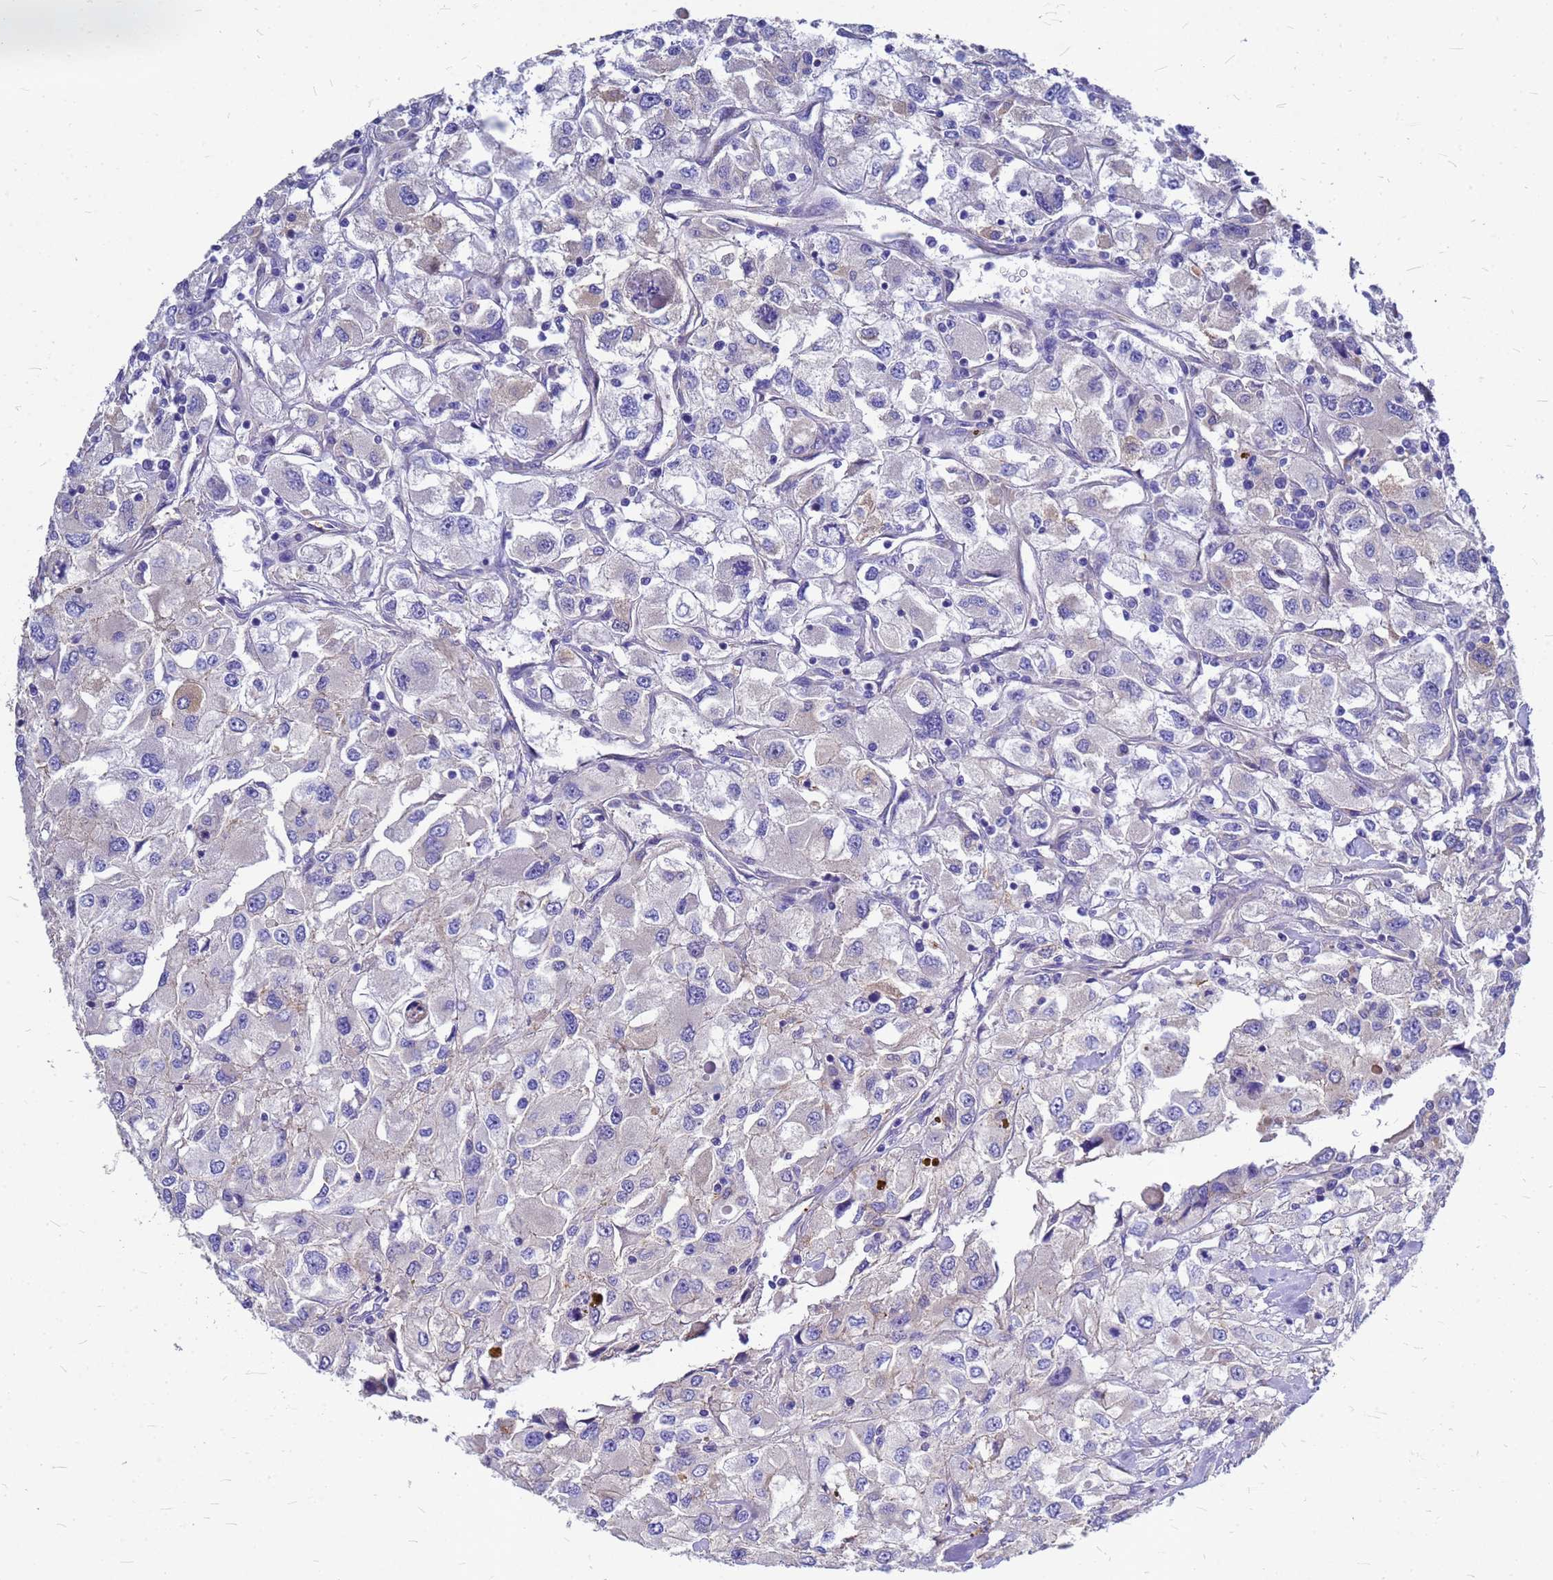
{"staining": {"intensity": "moderate", "quantity": "<25%", "location": "cytoplasmic/membranous"}, "tissue": "renal cancer", "cell_type": "Tumor cells", "image_type": "cancer", "snomed": [{"axis": "morphology", "description": "Adenocarcinoma, NOS"}, {"axis": "topography", "description": "Kidney"}], "caption": "Renal cancer (adenocarcinoma) stained for a protein exhibits moderate cytoplasmic/membranous positivity in tumor cells.", "gene": "FBXW5", "patient": {"sex": "female", "age": 52}}